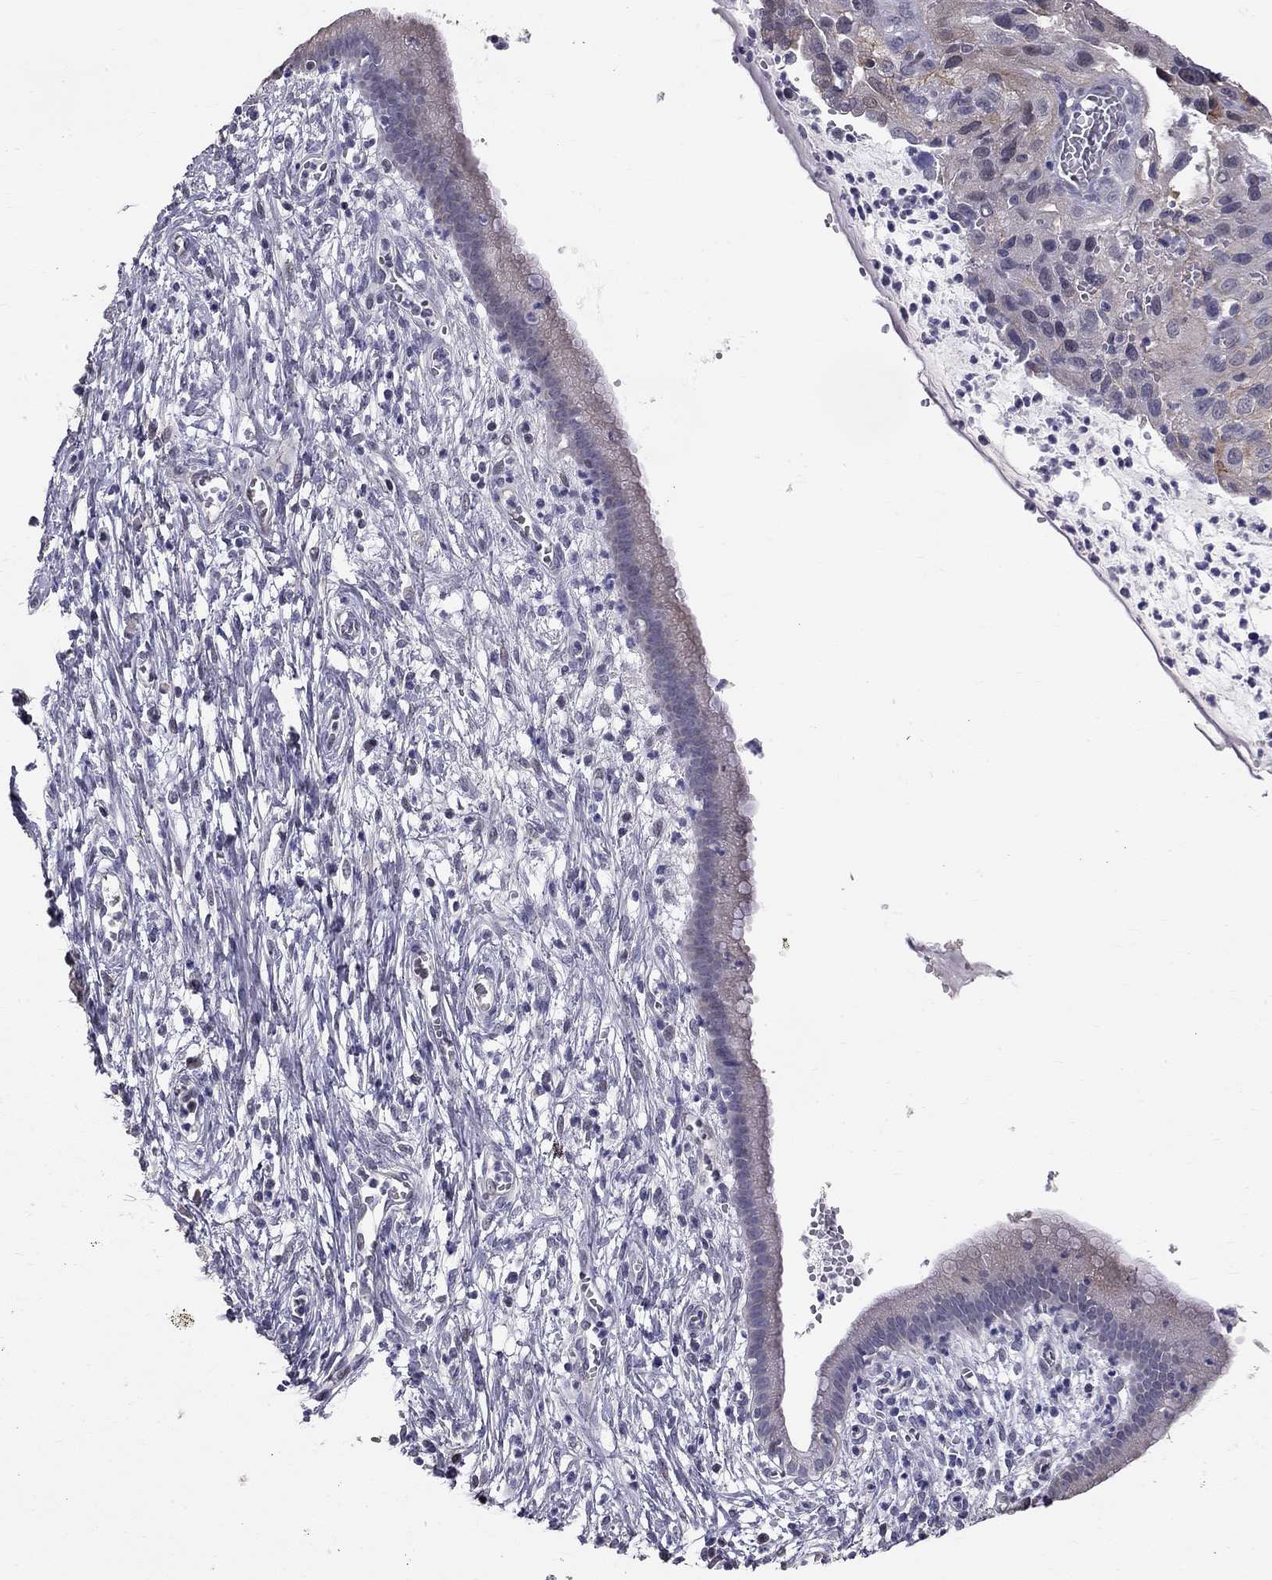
{"staining": {"intensity": "negative", "quantity": "none", "location": "none"}, "tissue": "cervical cancer", "cell_type": "Tumor cells", "image_type": "cancer", "snomed": [{"axis": "morphology", "description": "Squamous cell carcinoma, NOS"}, {"axis": "topography", "description": "Cervix"}], "caption": "Micrograph shows no significant protein positivity in tumor cells of cervical squamous cell carcinoma. (Brightfield microscopy of DAB (3,3'-diaminobenzidine) IHC at high magnification).", "gene": "GJB4", "patient": {"sex": "female", "age": 32}}